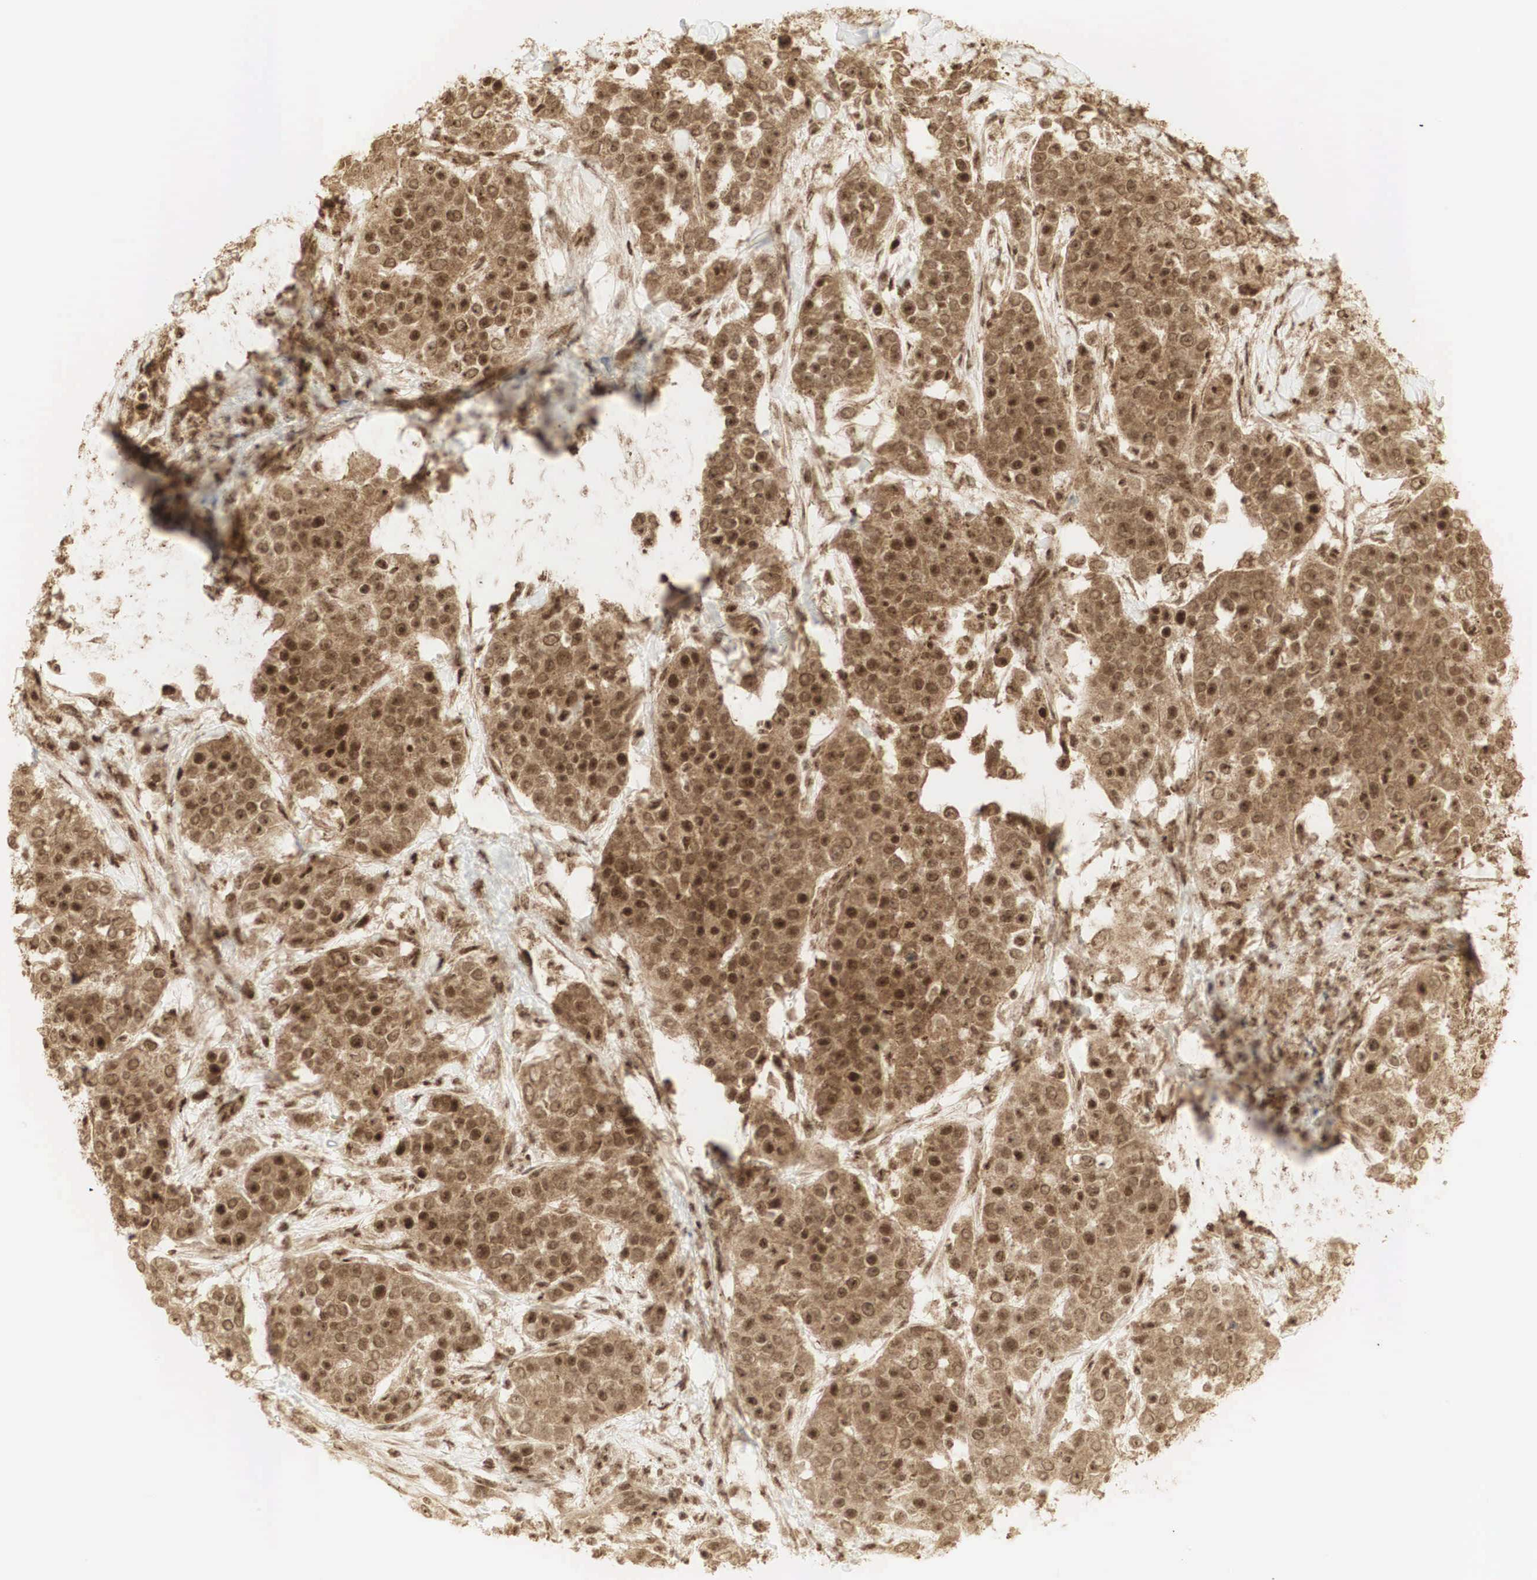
{"staining": {"intensity": "strong", "quantity": ">75%", "location": "cytoplasmic/membranous,nuclear"}, "tissue": "urothelial cancer", "cell_type": "Tumor cells", "image_type": "cancer", "snomed": [{"axis": "morphology", "description": "Urothelial carcinoma, High grade"}, {"axis": "topography", "description": "Urinary bladder"}], "caption": "Human urothelial cancer stained for a protein (brown) demonstrates strong cytoplasmic/membranous and nuclear positive expression in about >75% of tumor cells.", "gene": "RNF113A", "patient": {"sex": "female", "age": 80}}